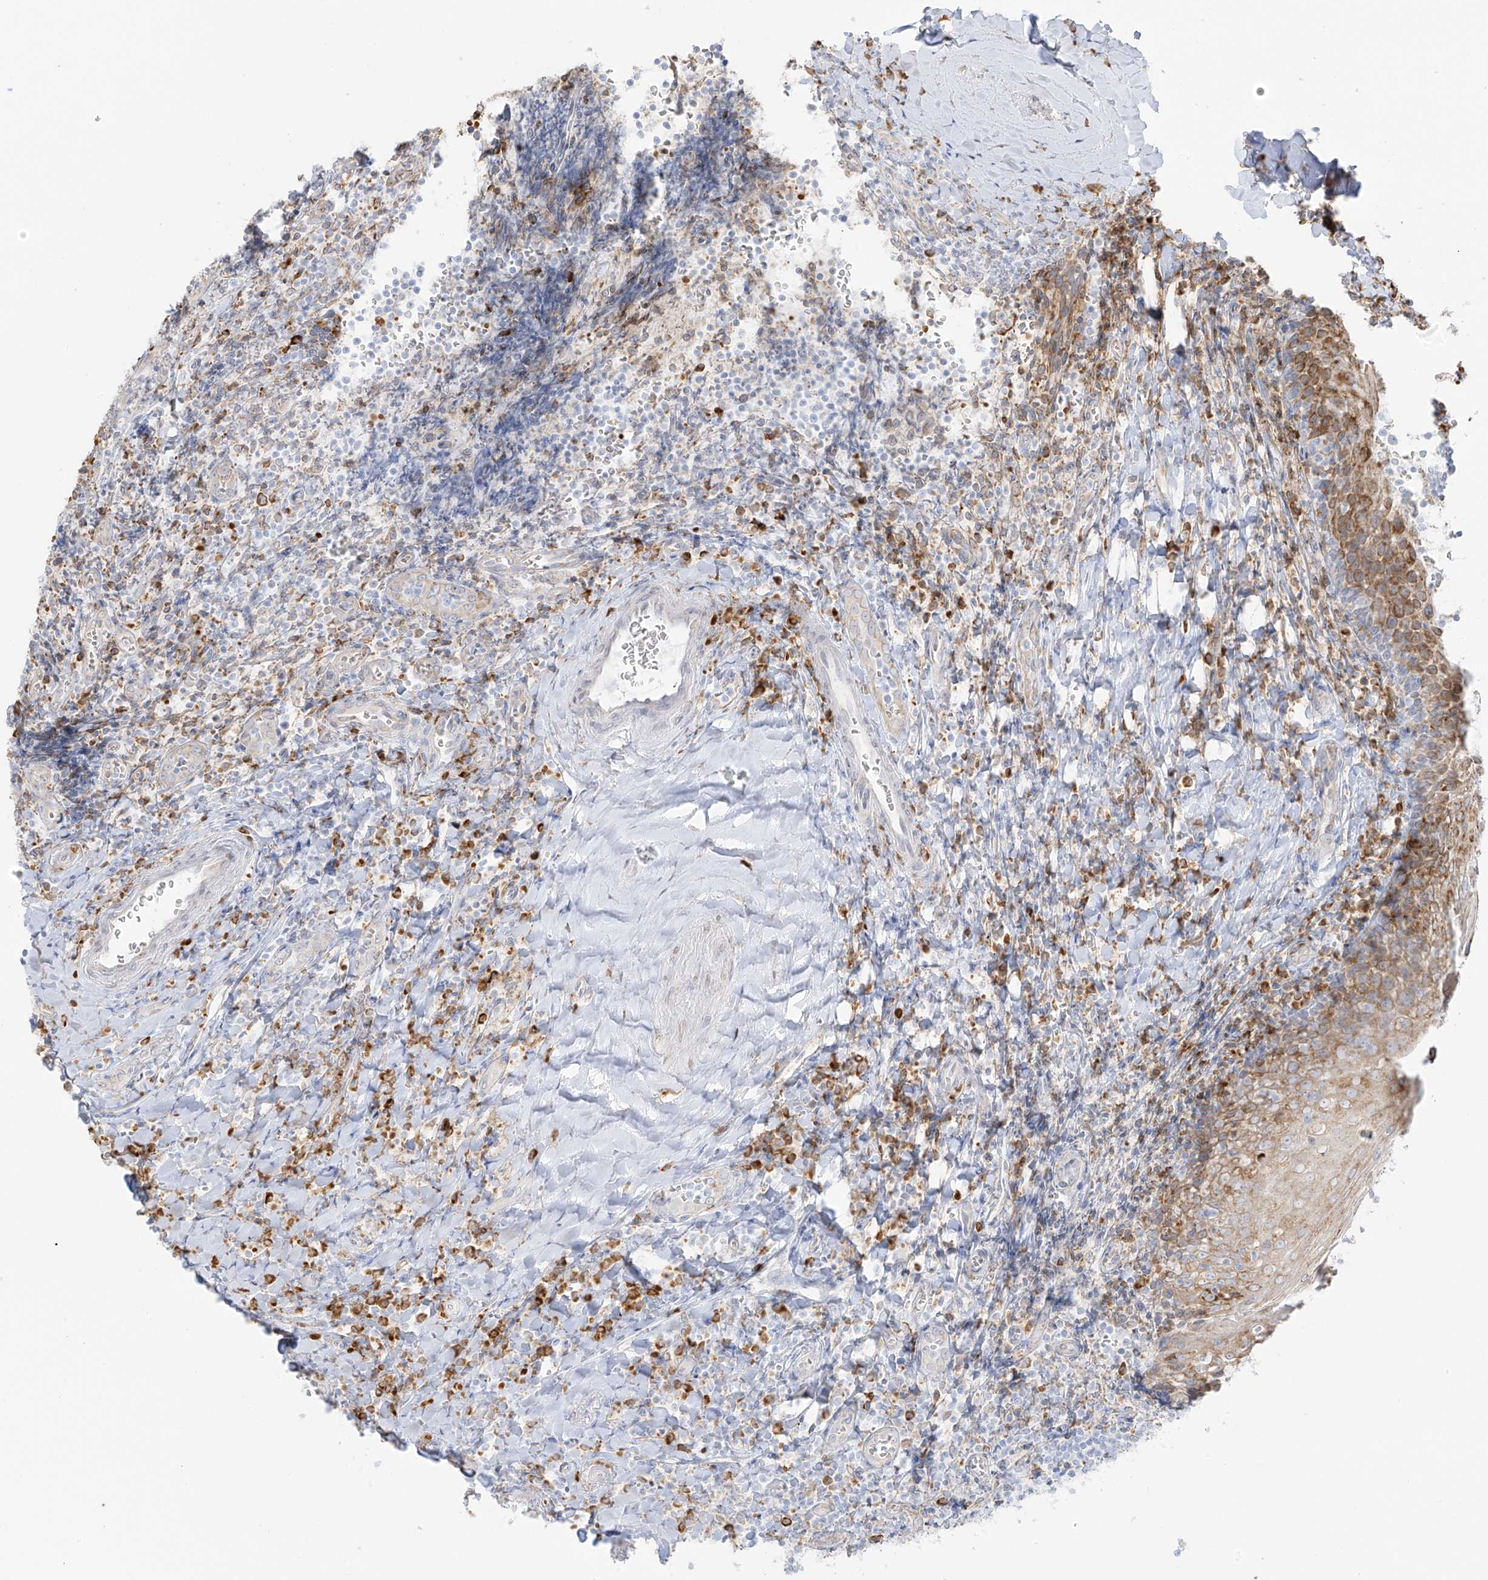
{"staining": {"intensity": "moderate", "quantity": "25%-75%", "location": "cytoplasmic/membranous"}, "tissue": "tonsil", "cell_type": "Germinal center cells", "image_type": "normal", "snomed": [{"axis": "morphology", "description": "Normal tissue, NOS"}, {"axis": "topography", "description": "Tonsil"}], "caption": "Protein analysis of unremarkable tonsil exhibits moderate cytoplasmic/membranous positivity in about 25%-75% of germinal center cells. The staining was performed using DAB to visualize the protein expression in brown, while the nuclei were stained in blue with hematoxylin (Magnification: 20x).", "gene": "LRRC59", "patient": {"sex": "male", "age": 27}}